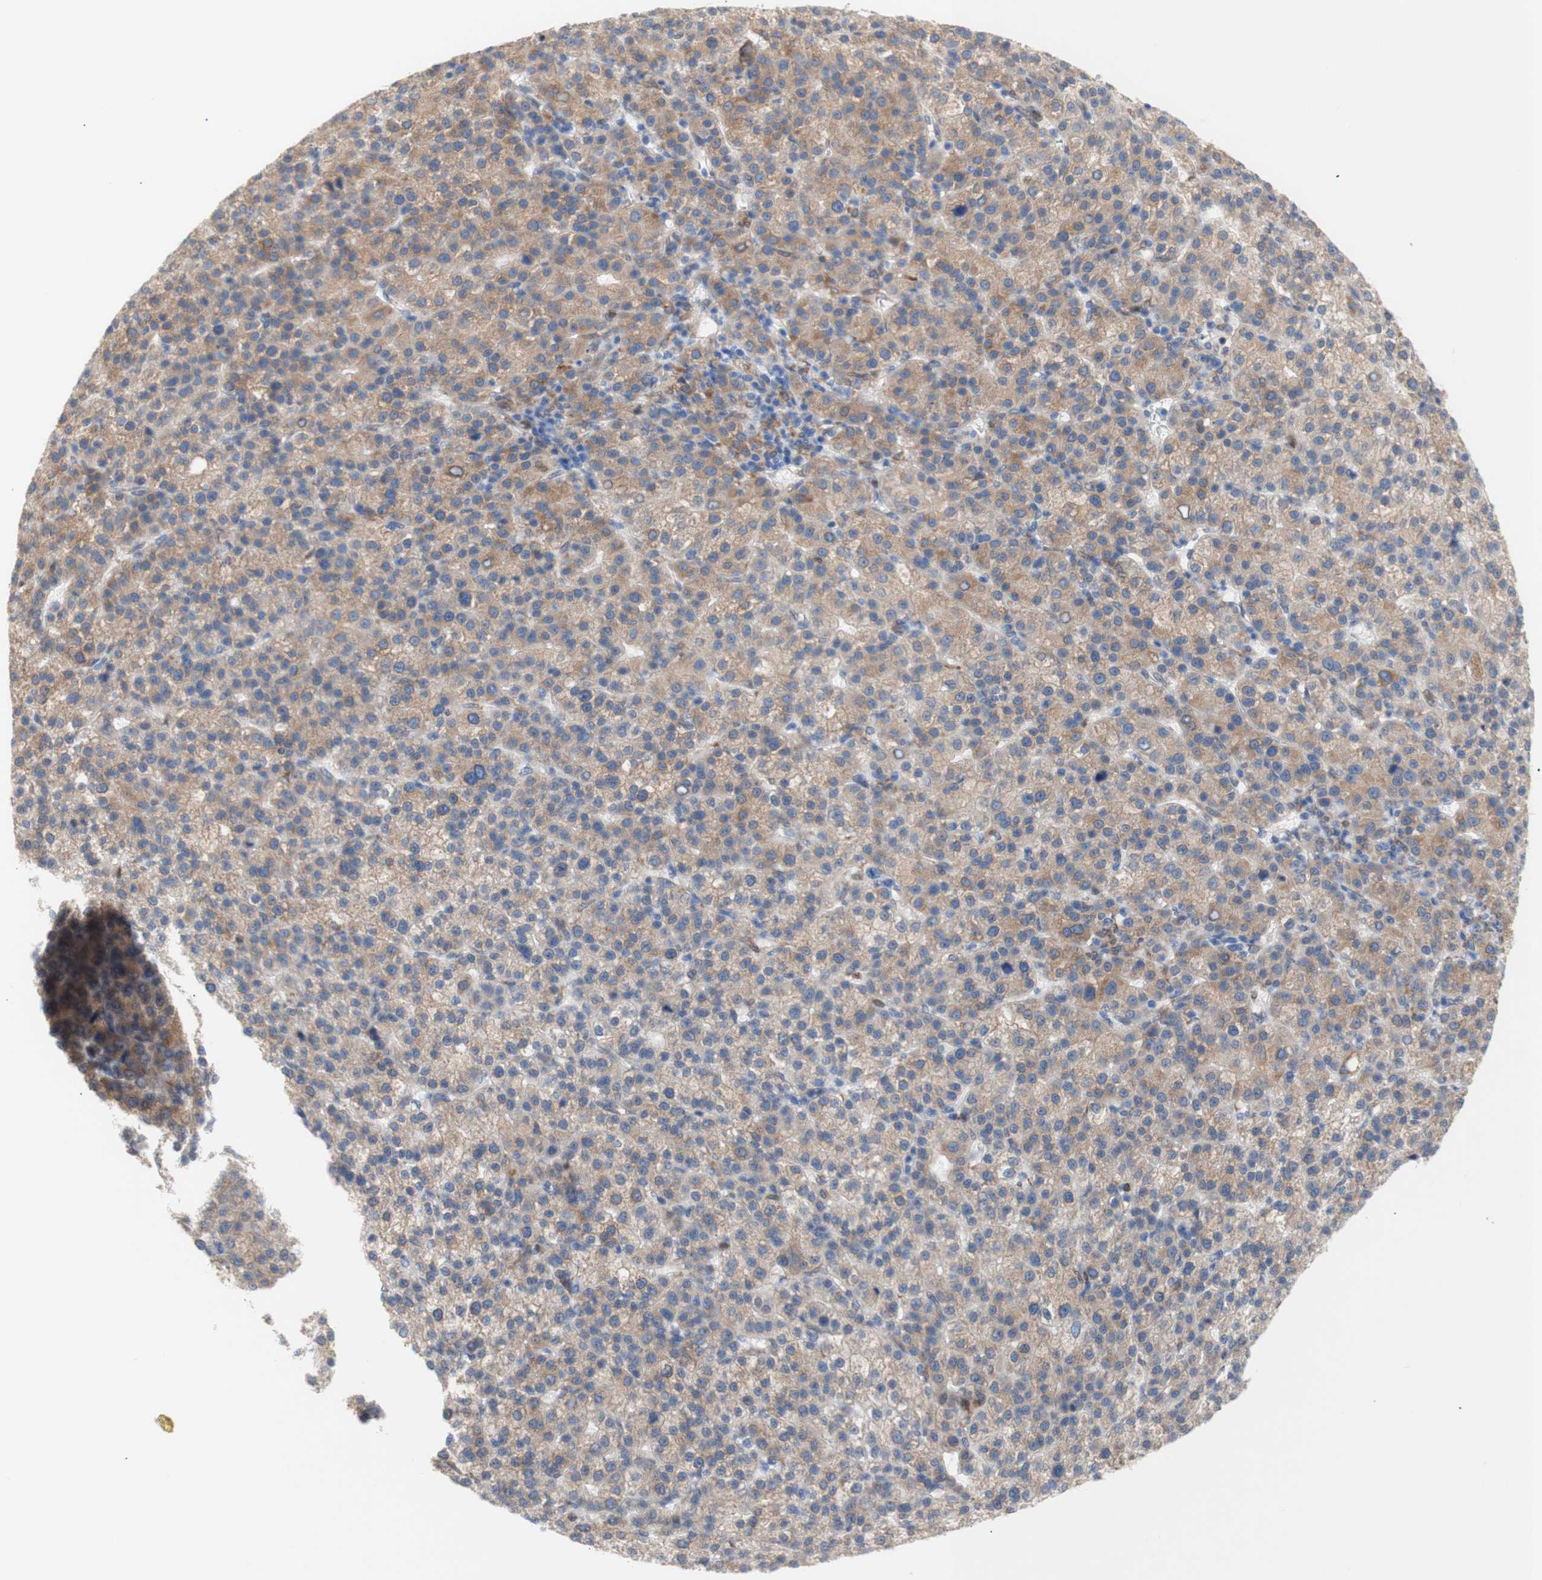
{"staining": {"intensity": "moderate", "quantity": ">75%", "location": "cytoplasmic/membranous"}, "tissue": "liver cancer", "cell_type": "Tumor cells", "image_type": "cancer", "snomed": [{"axis": "morphology", "description": "Carcinoma, Hepatocellular, NOS"}, {"axis": "topography", "description": "Liver"}], "caption": "Hepatocellular carcinoma (liver) stained with a protein marker reveals moderate staining in tumor cells.", "gene": "ERLIN1", "patient": {"sex": "female", "age": 58}}